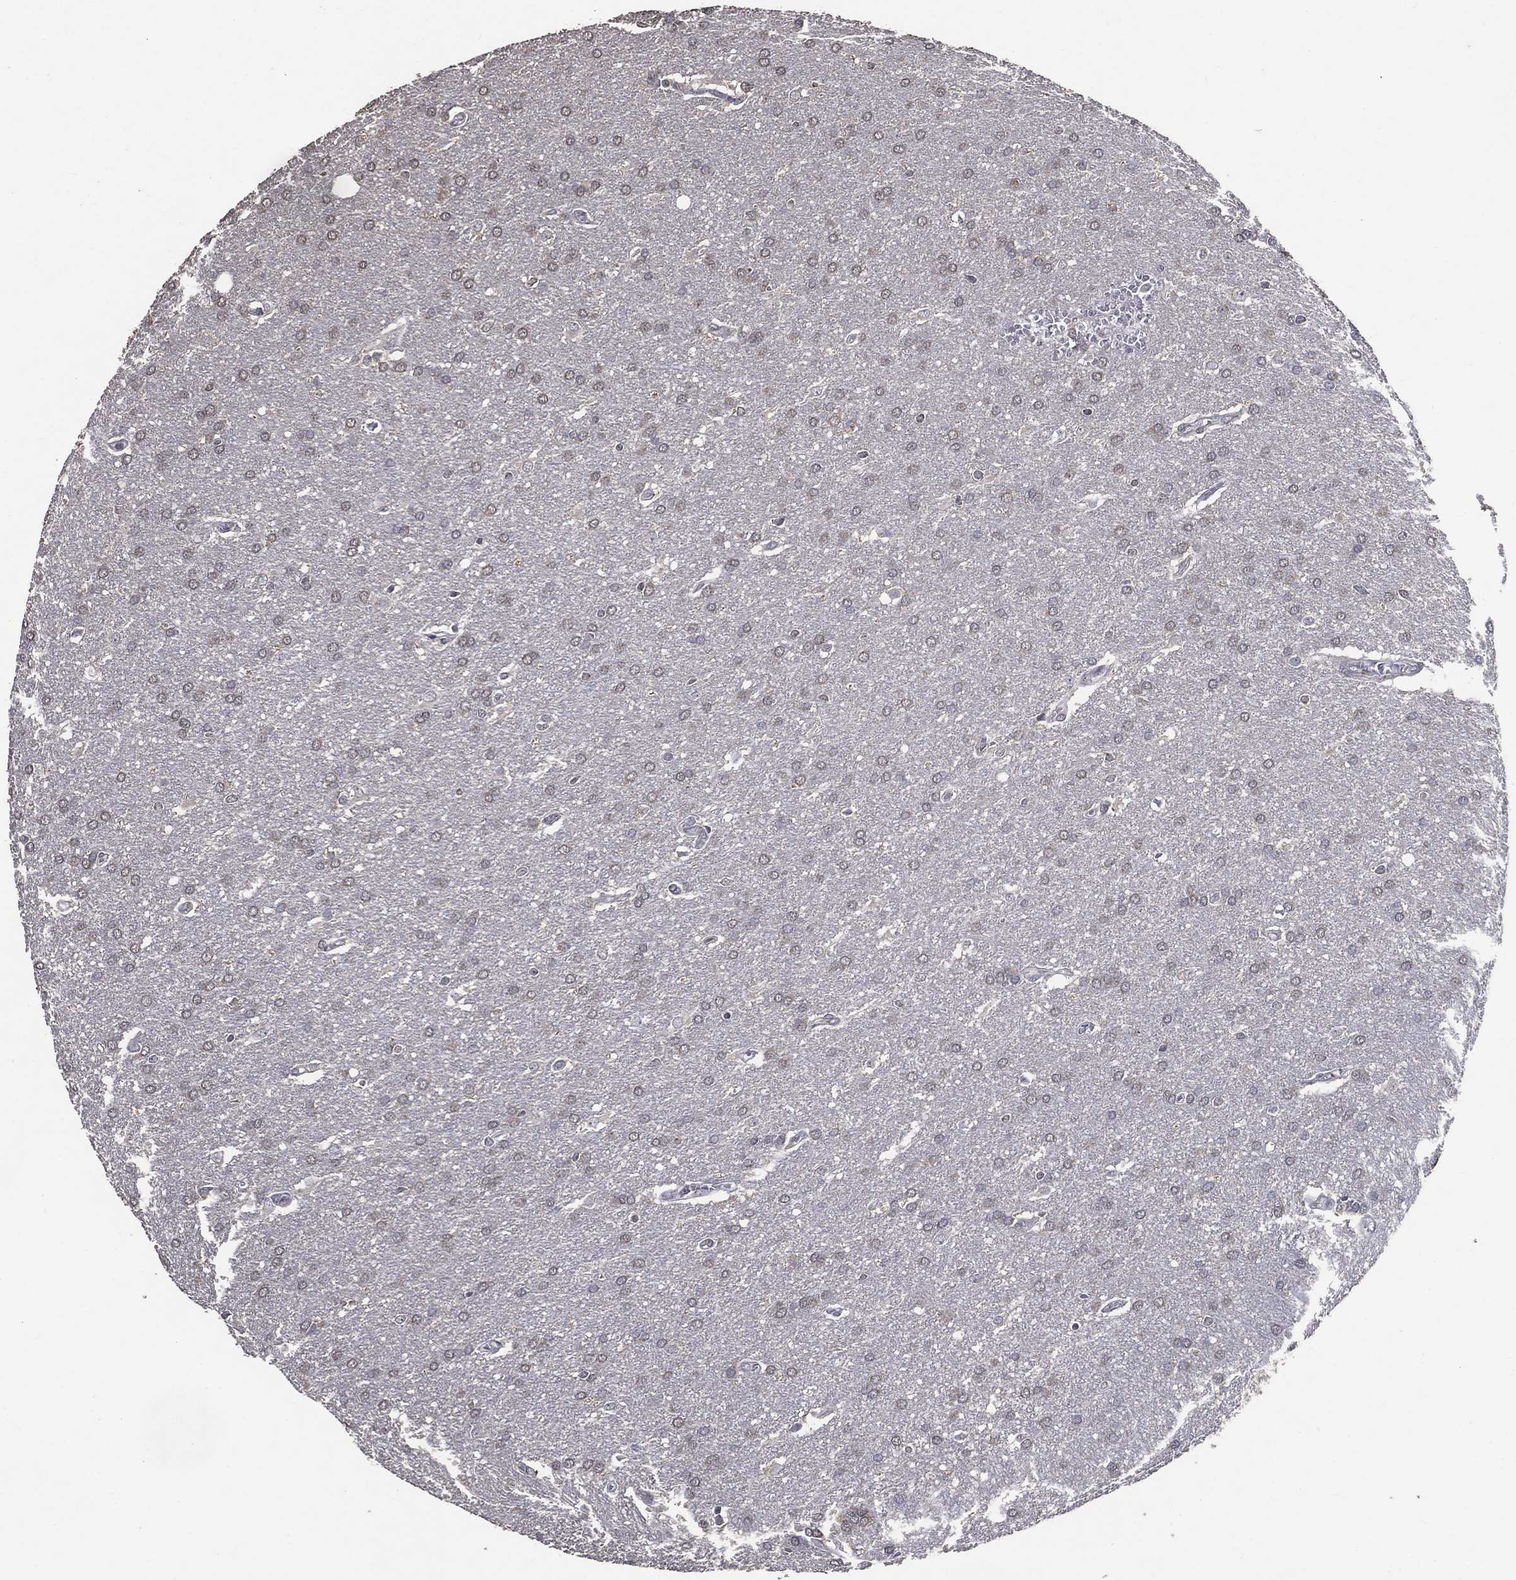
{"staining": {"intensity": "negative", "quantity": "none", "location": "none"}, "tissue": "glioma", "cell_type": "Tumor cells", "image_type": "cancer", "snomed": [{"axis": "morphology", "description": "Glioma, malignant, Low grade"}, {"axis": "topography", "description": "Brain"}], "caption": "Malignant glioma (low-grade) was stained to show a protein in brown. There is no significant expression in tumor cells.", "gene": "GPR183", "patient": {"sex": "female", "age": 32}}